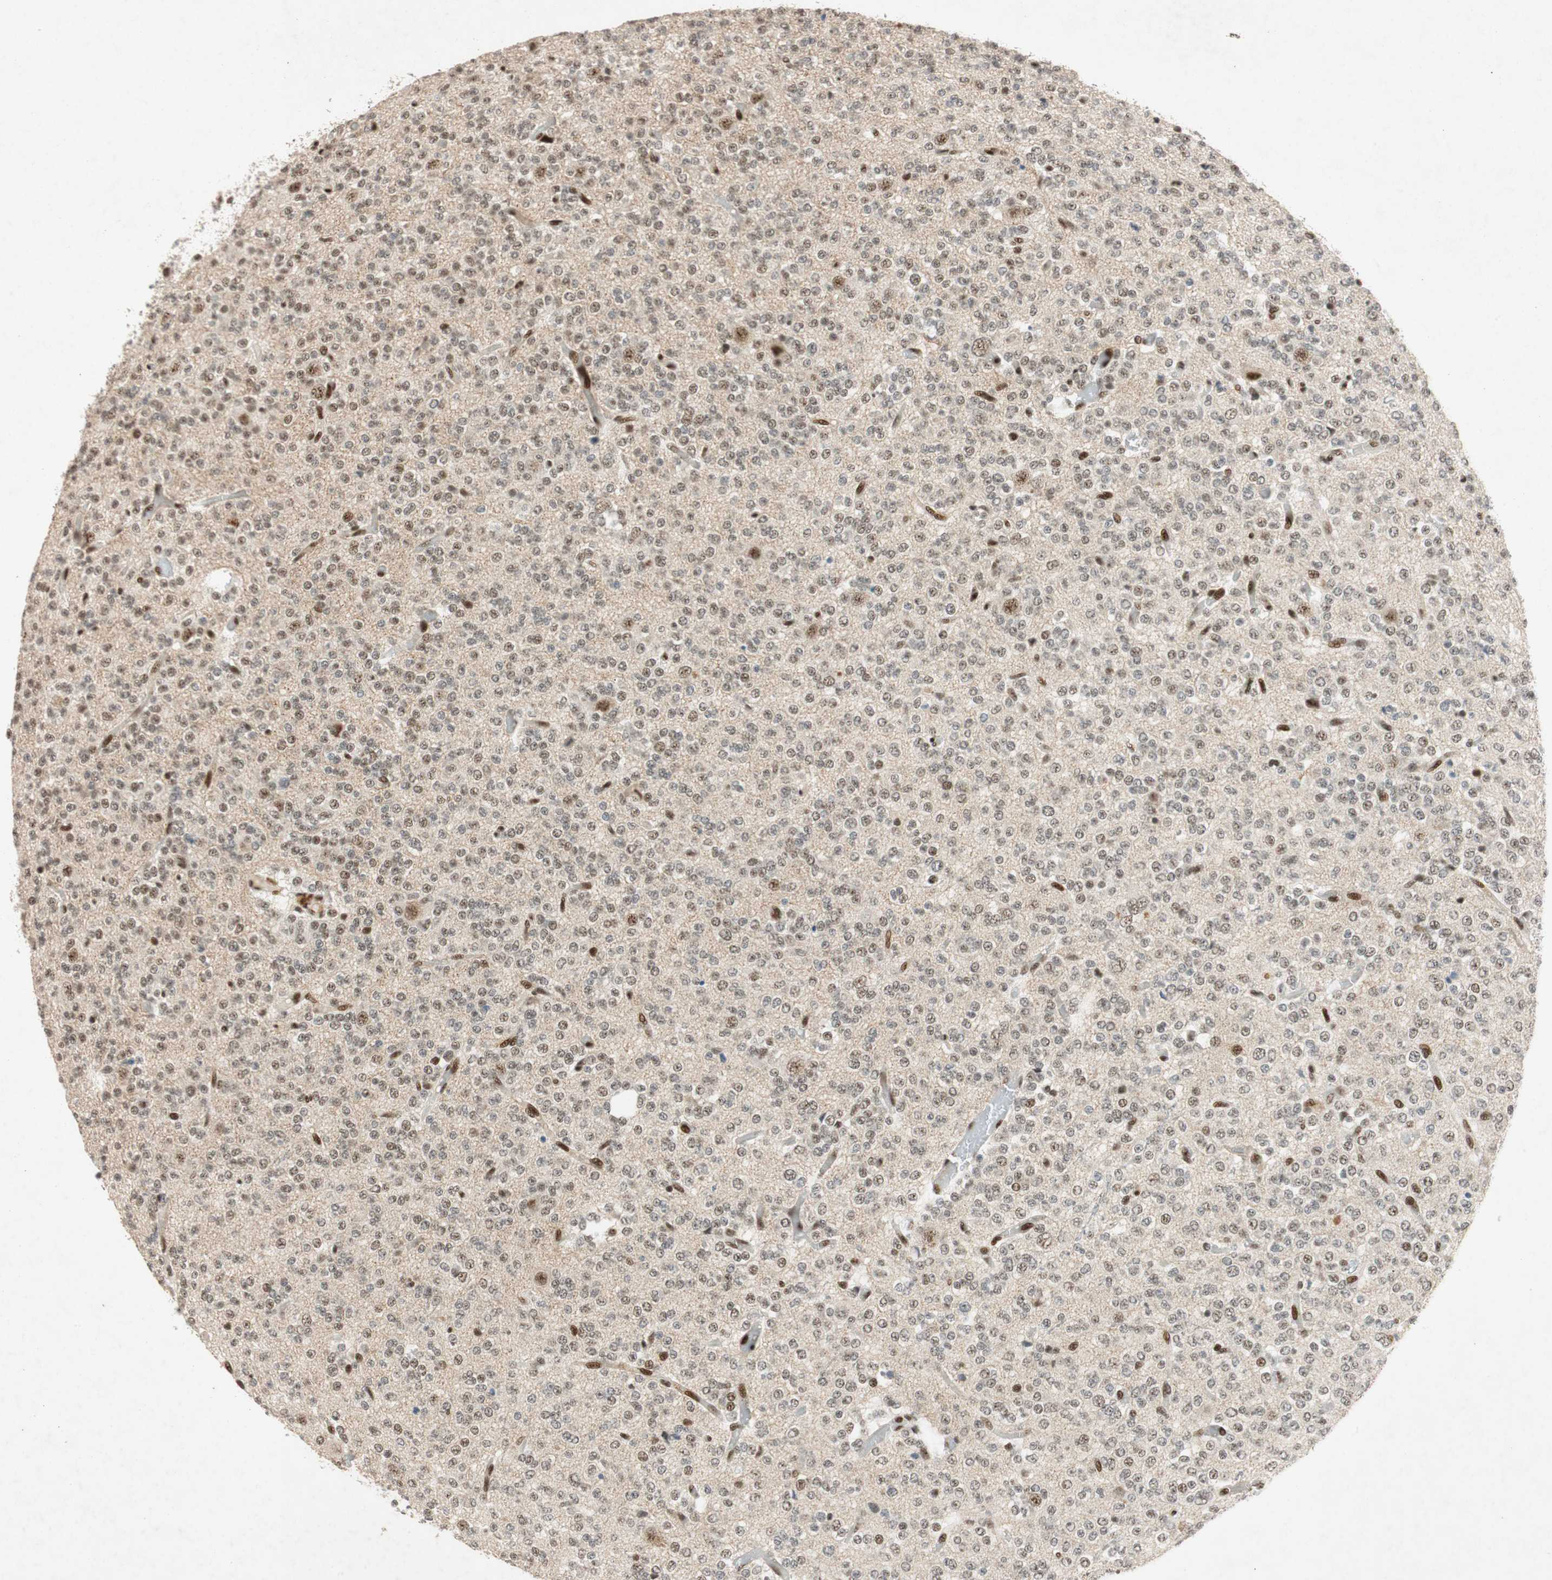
{"staining": {"intensity": "weak", "quantity": ">75%", "location": "nuclear"}, "tissue": "glioma", "cell_type": "Tumor cells", "image_type": "cancer", "snomed": [{"axis": "morphology", "description": "Glioma, malignant, Low grade"}, {"axis": "topography", "description": "Brain"}], "caption": "High-power microscopy captured an immunohistochemistry photomicrograph of malignant glioma (low-grade), revealing weak nuclear expression in about >75% of tumor cells. Using DAB (3,3'-diaminobenzidine) (brown) and hematoxylin (blue) stains, captured at high magnification using brightfield microscopy.", "gene": "NCBP3", "patient": {"sex": "male", "age": 38}}